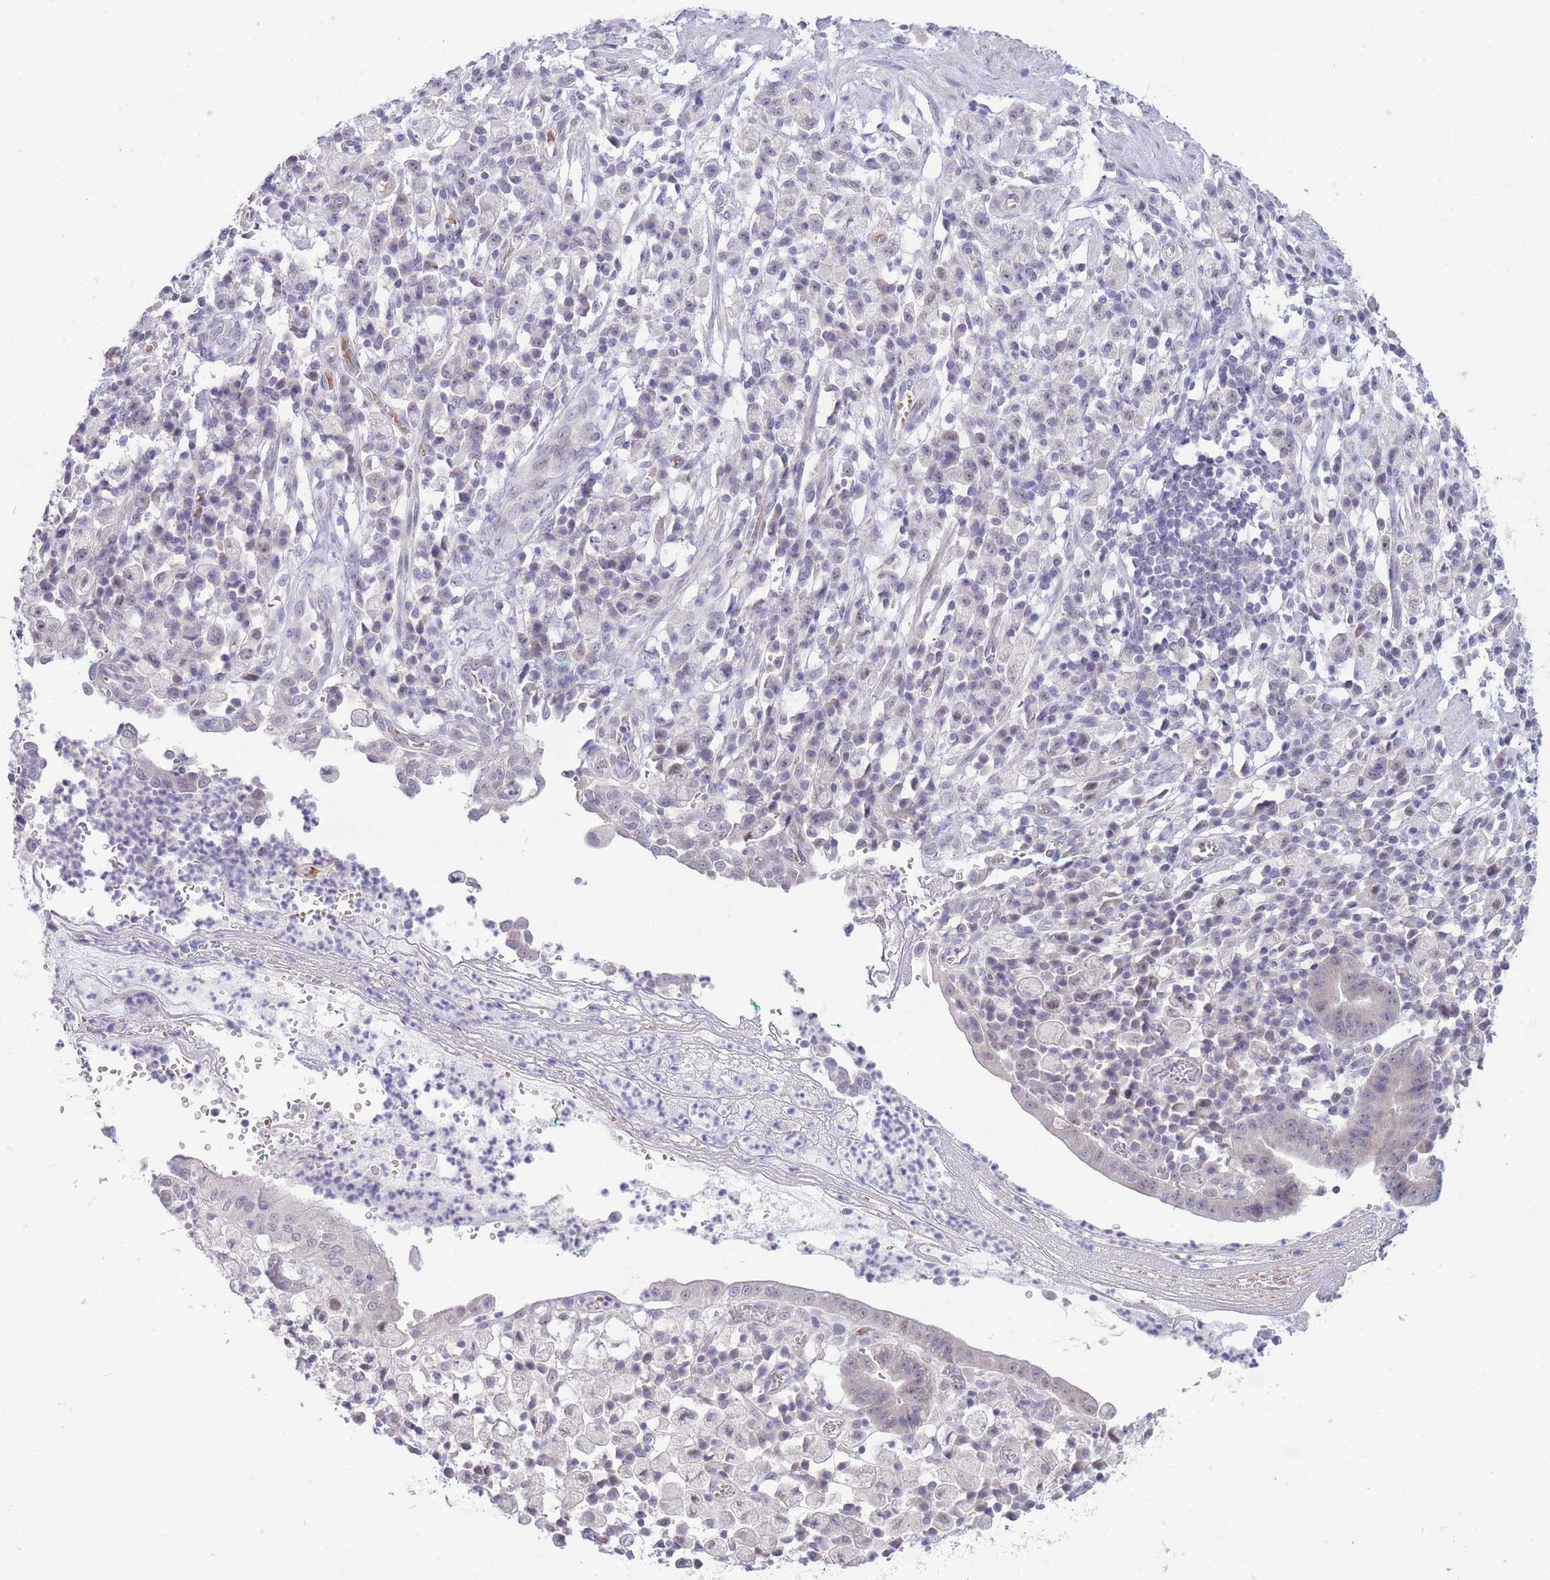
{"staining": {"intensity": "negative", "quantity": "none", "location": "none"}, "tissue": "stomach cancer", "cell_type": "Tumor cells", "image_type": "cancer", "snomed": [{"axis": "morphology", "description": "Adenocarcinoma, NOS"}, {"axis": "topography", "description": "Stomach"}], "caption": "High power microscopy micrograph of an immunohistochemistry (IHC) histopathology image of stomach adenocarcinoma, revealing no significant positivity in tumor cells.", "gene": "FBXO46", "patient": {"sex": "male", "age": 77}}